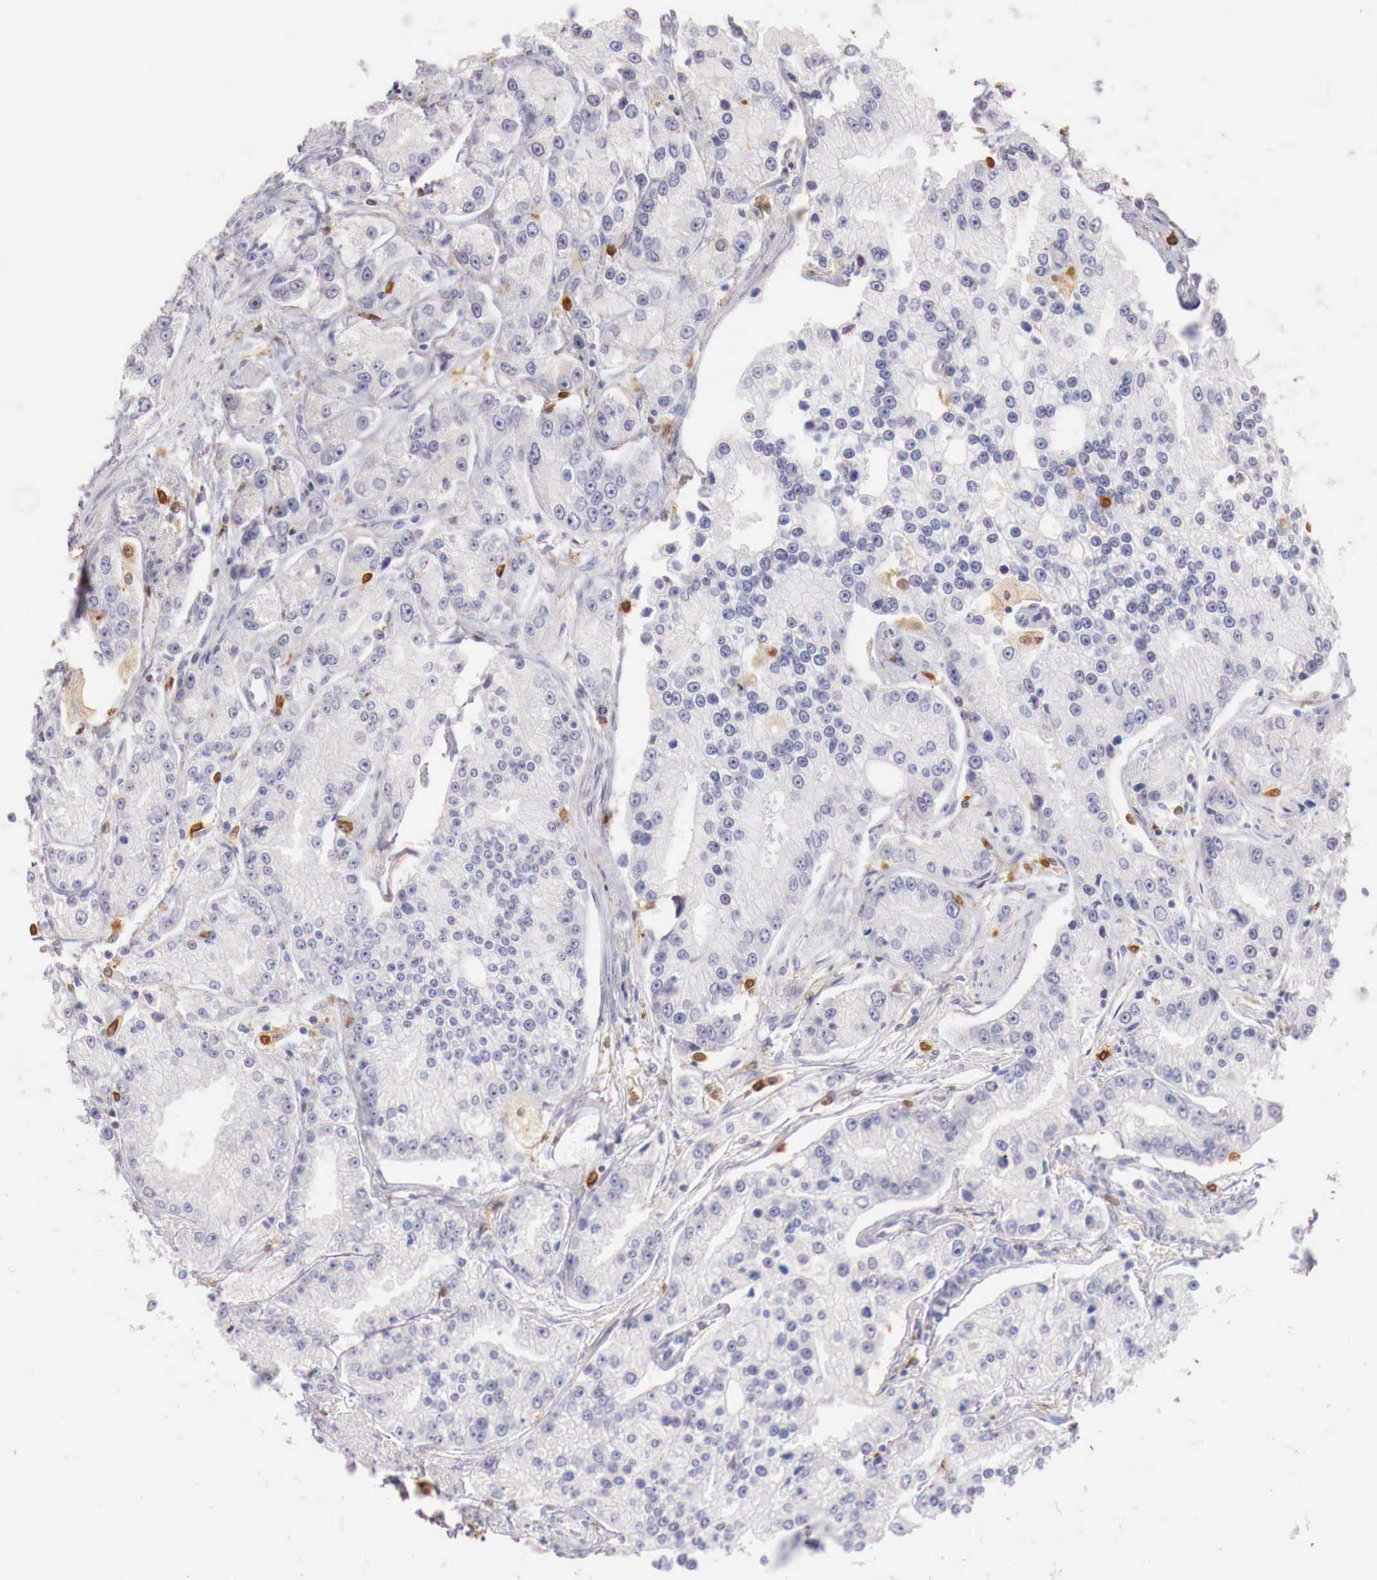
{"staining": {"intensity": "negative", "quantity": "none", "location": "none"}, "tissue": "prostate cancer", "cell_type": "Tumor cells", "image_type": "cancer", "snomed": [{"axis": "morphology", "description": "Adenocarcinoma, Medium grade"}, {"axis": "topography", "description": "Prostate"}], "caption": "Immunohistochemical staining of prostate adenocarcinoma (medium-grade) shows no significant staining in tumor cells.", "gene": "RENBP", "patient": {"sex": "male", "age": 72}}